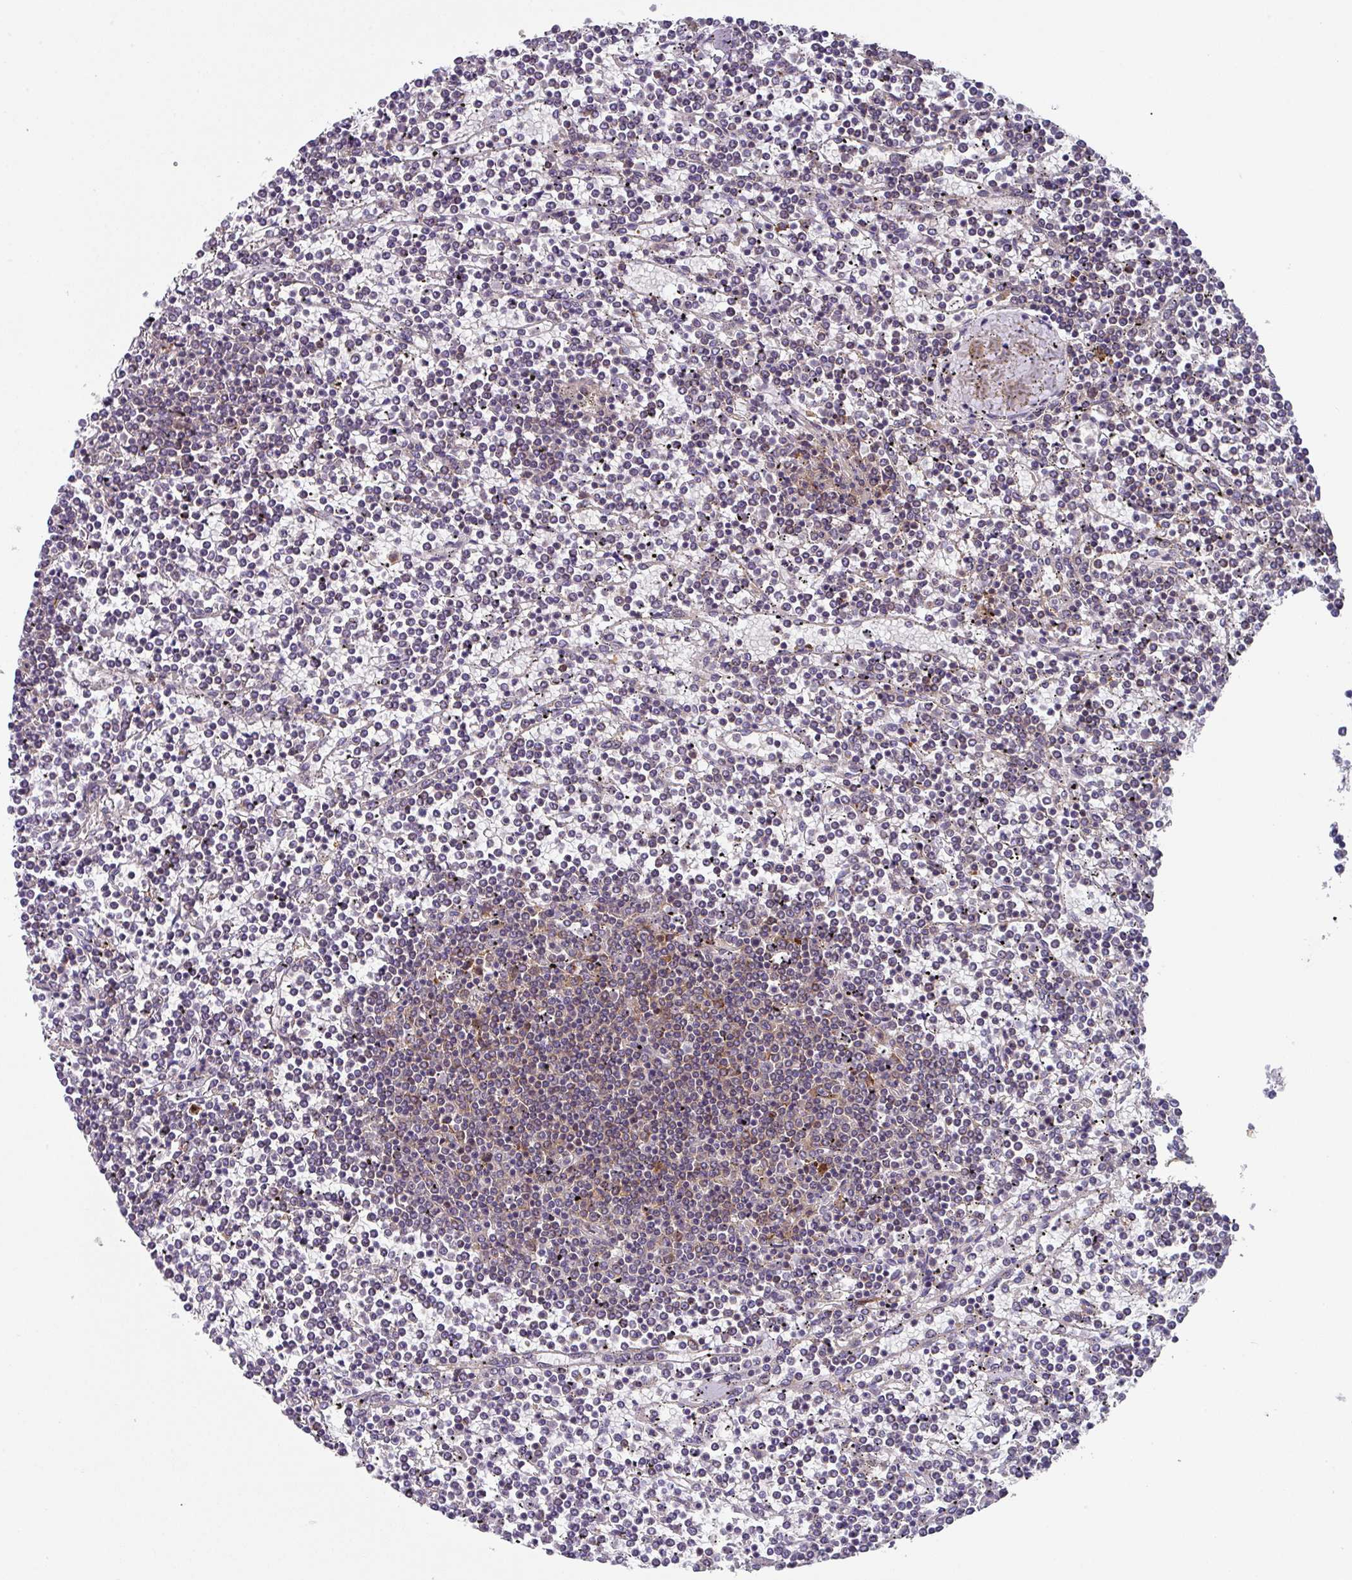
{"staining": {"intensity": "moderate", "quantity": "<25%", "location": "cytoplasmic/membranous"}, "tissue": "lymphoma", "cell_type": "Tumor cells", "image_type": "cancer", "snomed": [{"axis": "morphology", "description": "Malignant lymphoma, non-Hodgkin's type, Low grade"}, {"axis": "topography", "description": "Spleen"}], "caption": "Immunohistochemical staining of human malignant lymphoma, non-Hodgkin's type (low-grade) reveals low levels of moderate cytoplasmic/membranous expression in about <25% of tumor cells.", "gene": "EIF4B", "patient": {"sex": "female", "age": 19}}